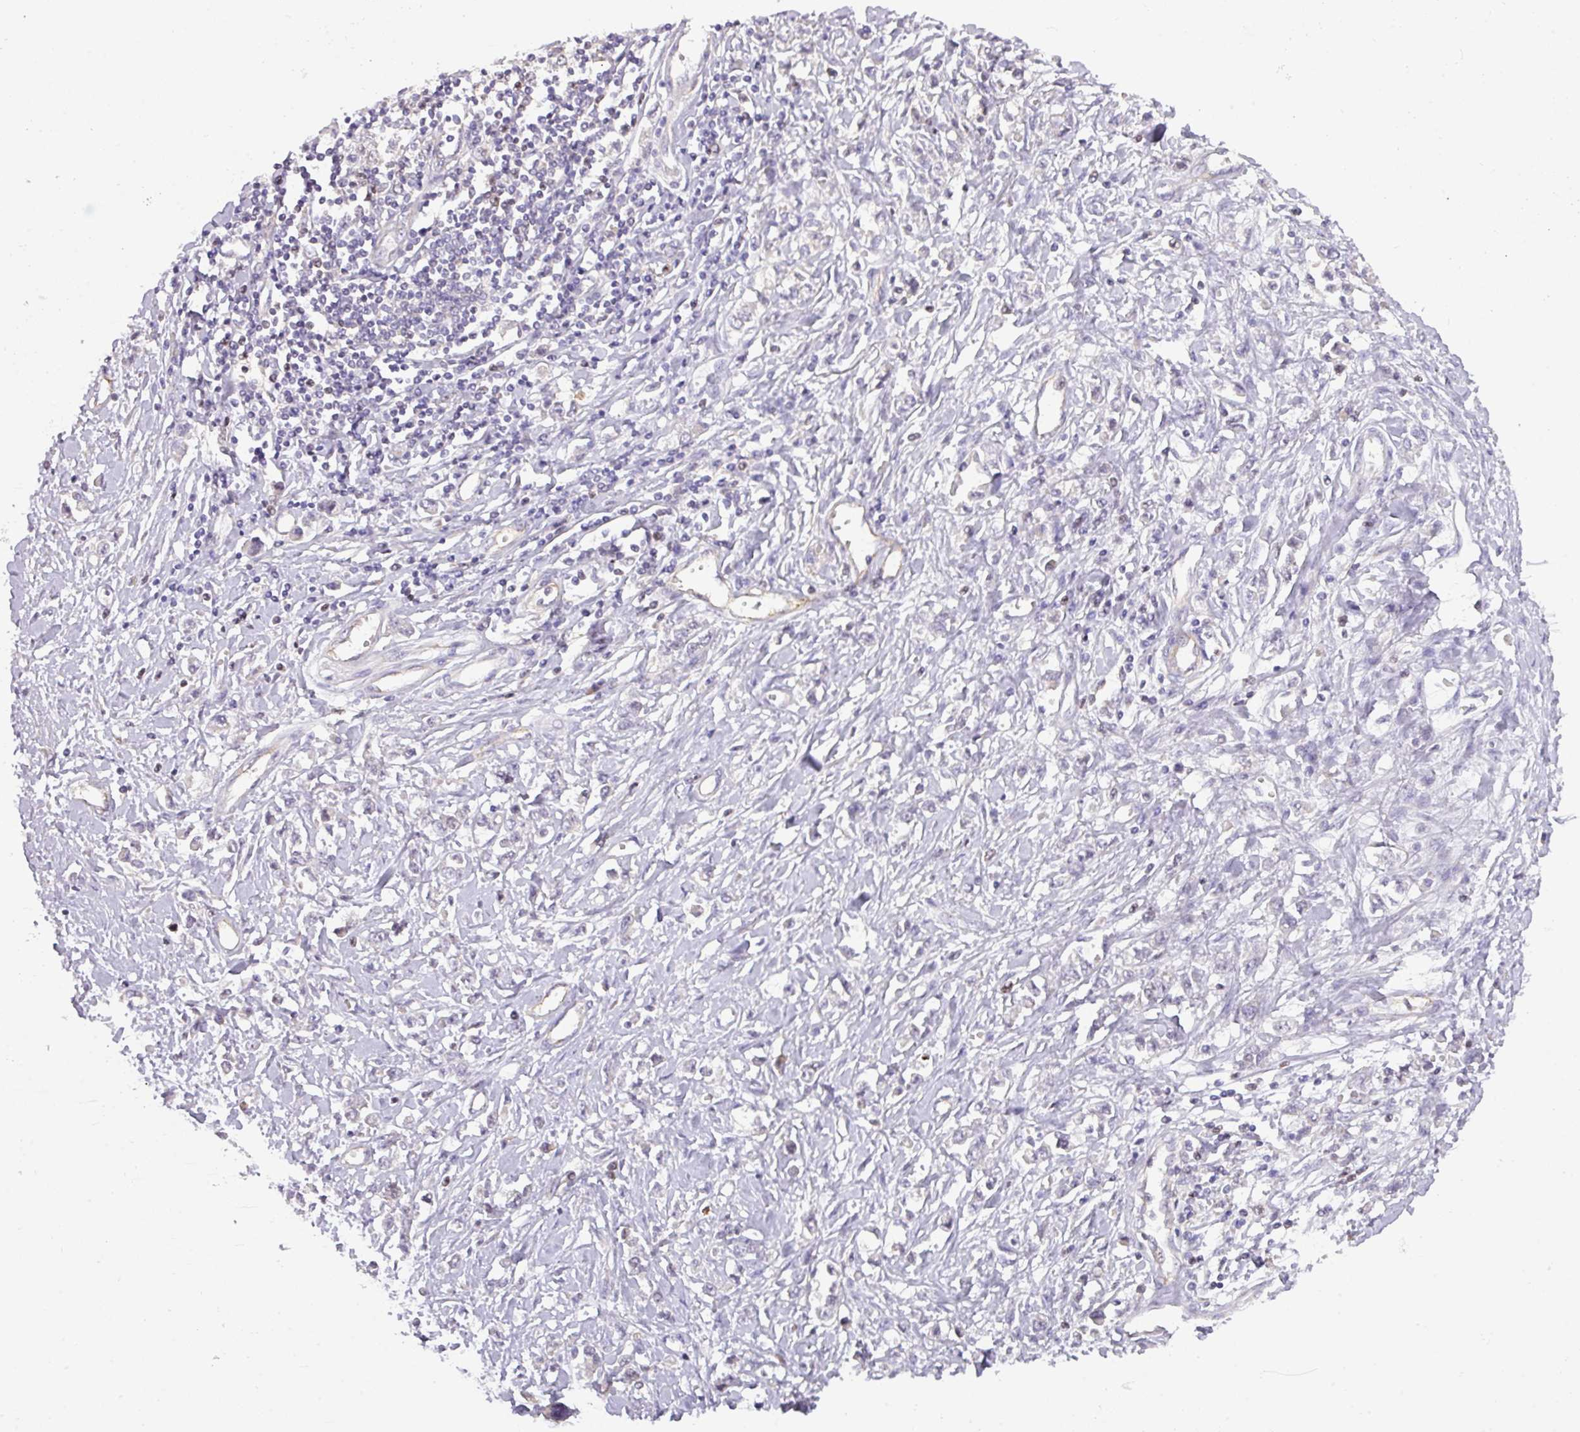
{"staining": {"intensity": "negative", "quantity": "none", "location": "none"}, "tissue": "stomach cancer", "cell_type": "Tumor cells", "image_type": "cancer", "snomed": [{"axis": "morphology", "description": "Adenocarcinoma, NOS"}, {"axis": "topography", "description": "Stomach"}], "caption": "The image shows no significant positivity in tumor cells of stomach cancer.", "gene": "ZNF394", "patient": {"sex": "female", "age": 76}}